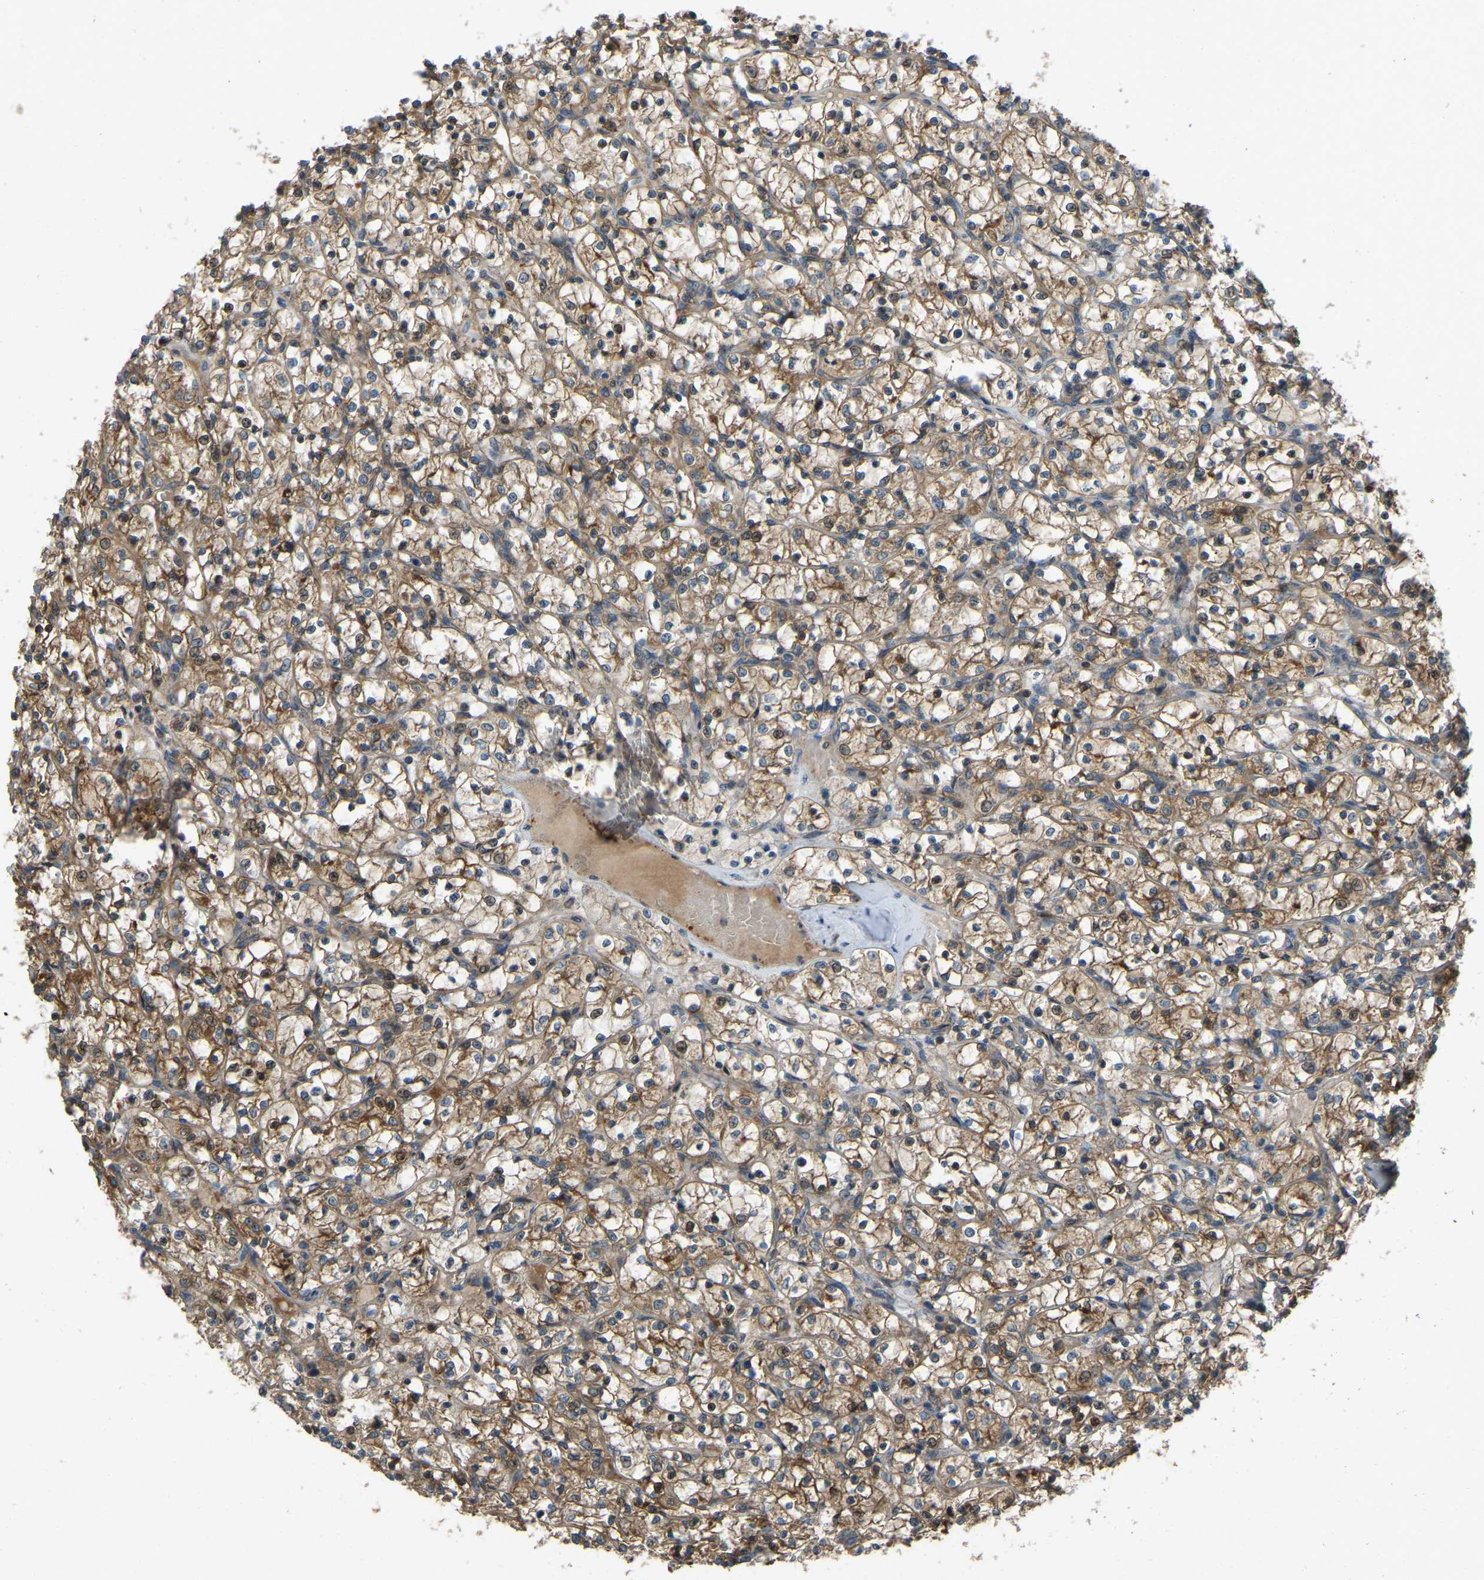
{"staining": {"intensity": "moderate", "quantity": ">75%", "location": "cytoplasmic/membranous"}, "tissue": "renal cancer", "cell_type": "Tumor cells", "image_type": "cancer", "snomed": [{"axis": "morphology", "description": "Adenocarcinoma, NOS"}, {"axis": "topography", "description": "Kidney"}], "caption": "Renal cancer stained with a brown dye reveals moderate cytoplasmic/membranous positive expression in approximately >75% of tumor cells.", "gene": "C21orf91", "patient": {"sex": "female", "age": 69}}